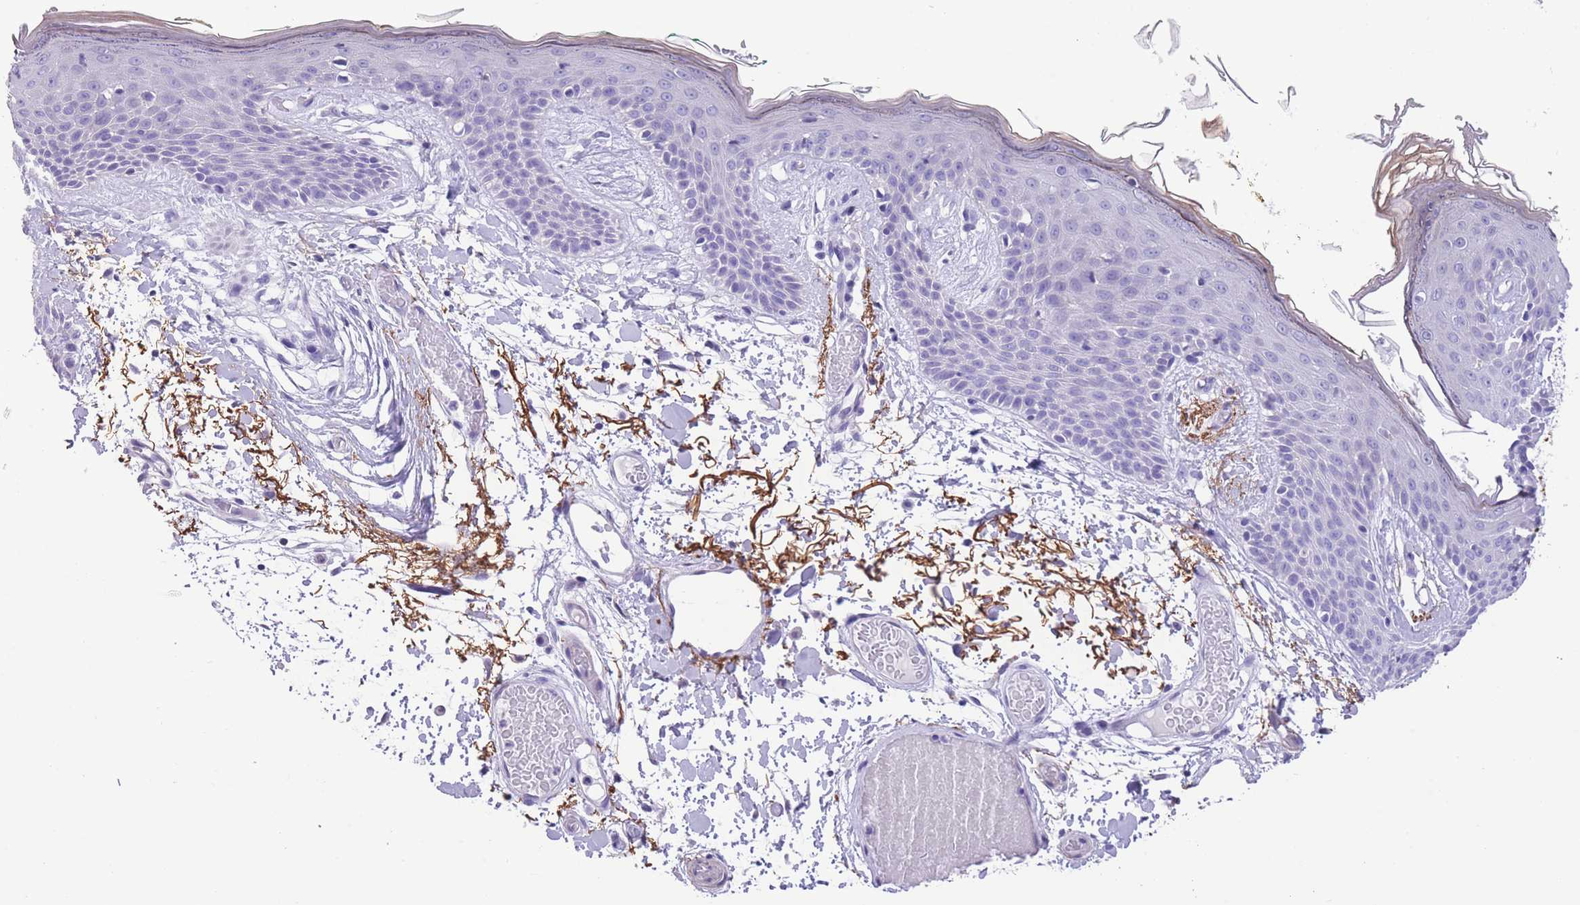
{"staining": {"intensity": "negative", "quantity": "none", "location": "none"}, "tissue": "skin", "cell_type": "Fibroblasts", "image_type": "normal", "snomed": [{"axis": "morphology", "description": "Normal tissue, NOS"}, {"axis": "topography", "description": "Skin"}], "caption": "Immunohistochemistry (IHC) image of unremarkable human skin stained for a protein (brown), which reveals no staining in fibroblasts.", "gene": "RAI2", "patient": {"sex": "male", "age": 79}}